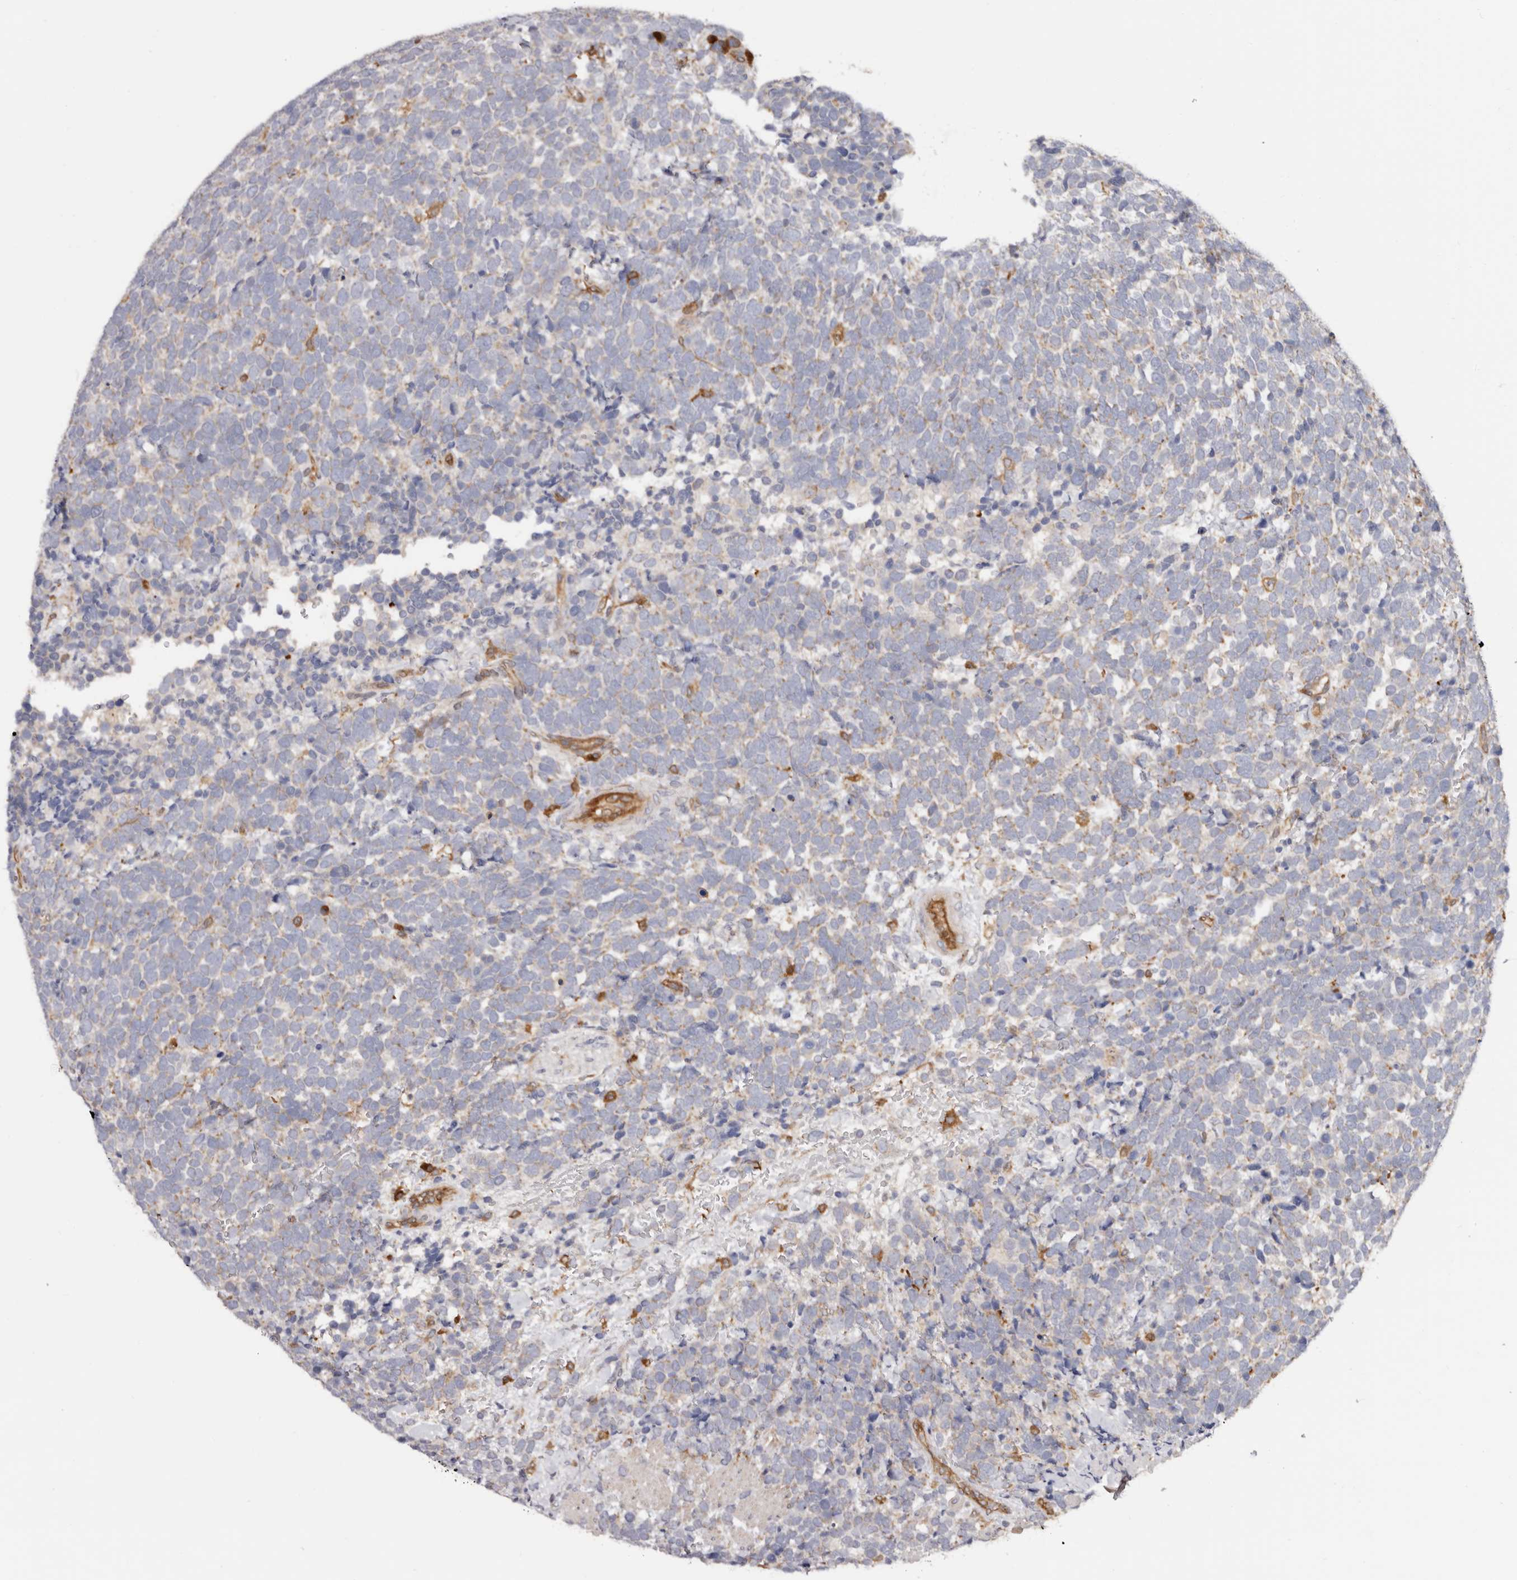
{"staining": {"intensity": "weak", "quantity": "25%-75%", "location": "cytoplasmic/membranous"}, "tissue": "urothelial cancer", "cell_type": "Tumor cells", "image_type": "cancer", "snomed": [{"axis": "morphology", "description": "Urothelial carcinoma, High grade"}, {"axis": "topography", "description": "Urinary bladder"}], "caption": "Urothelial cancer stained with a protein marker displays weak staining in tumor cells.", "gene": "LAP3", "patient": {"sex": "female", "age": 82}}